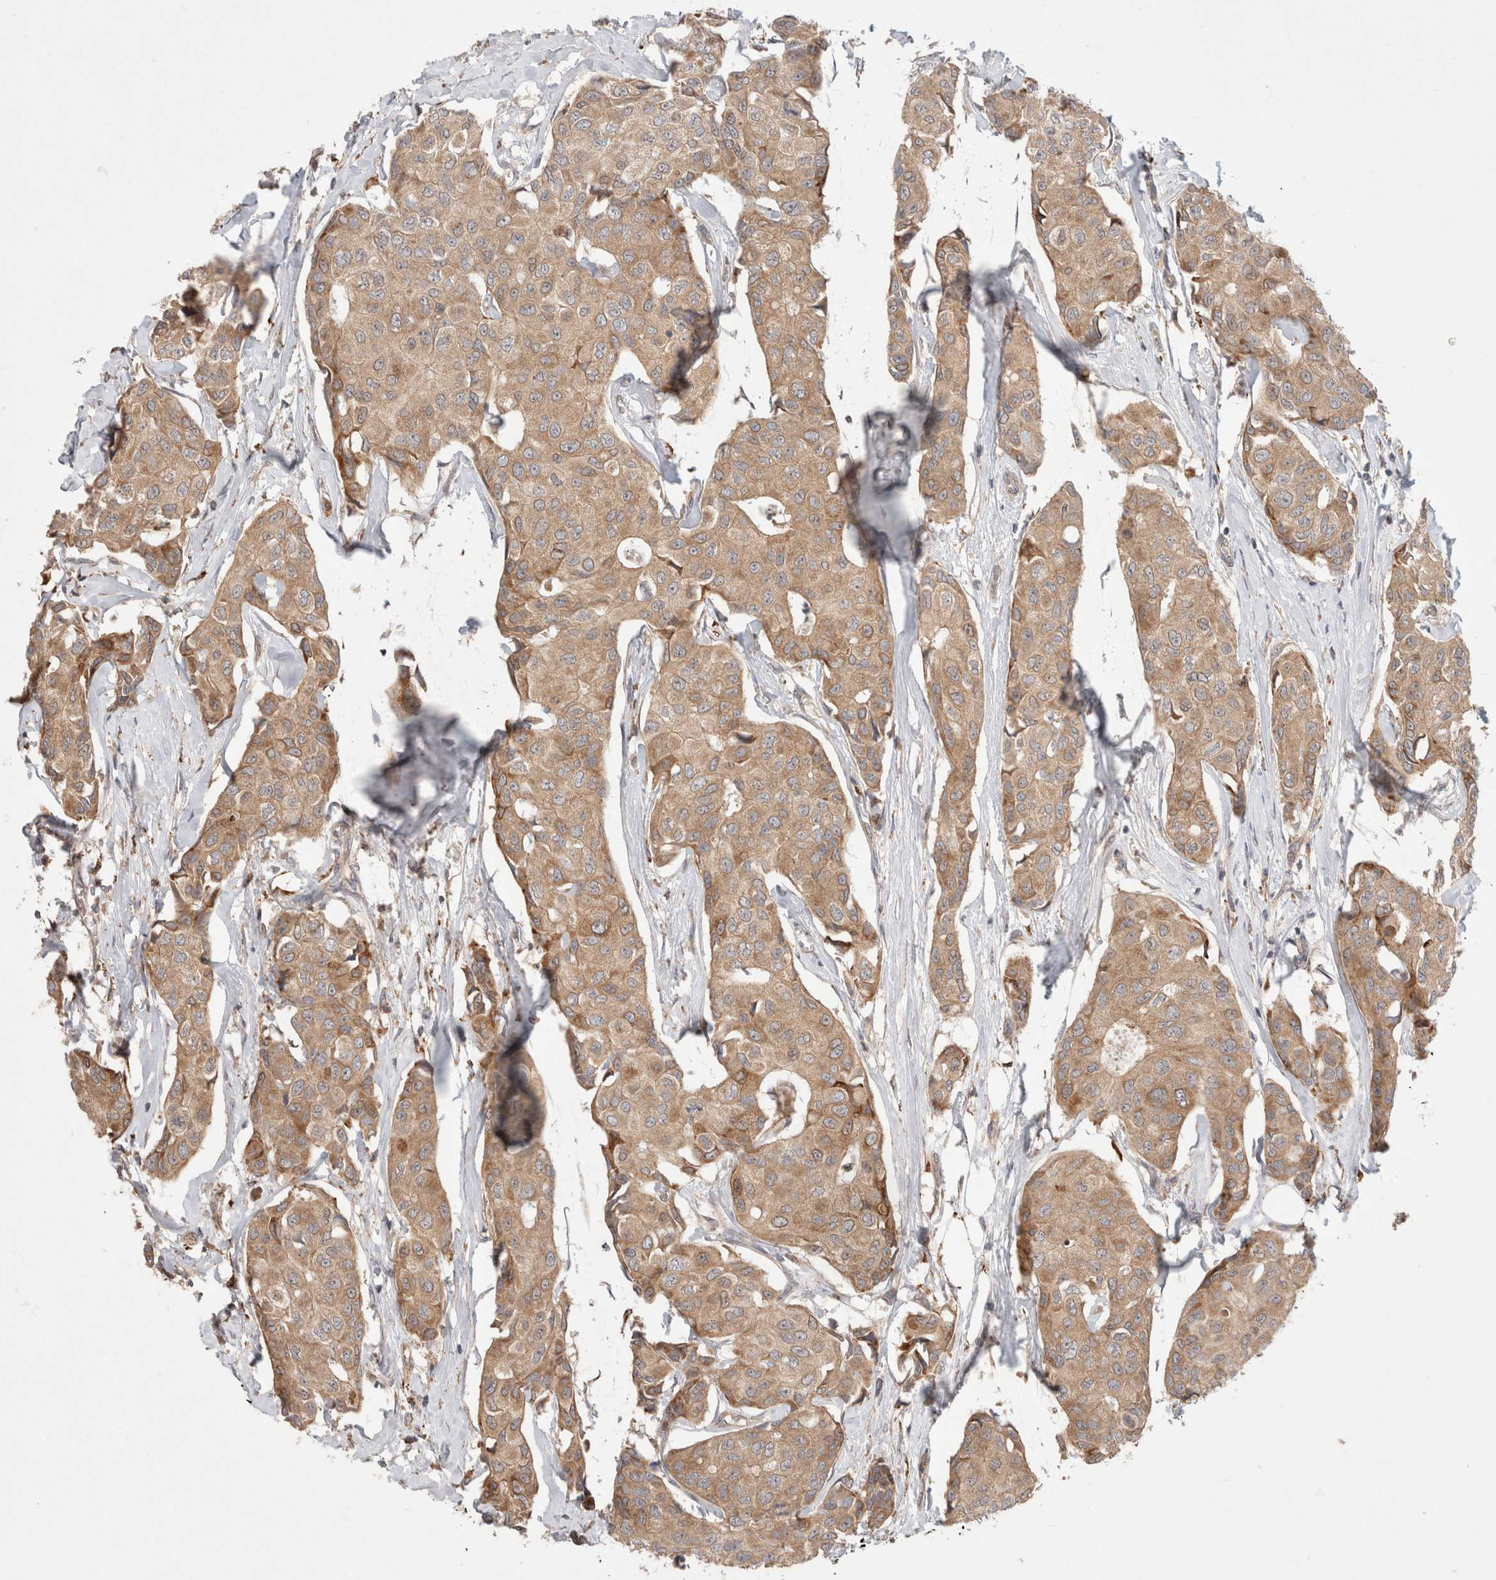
{"staining": {"intensity": "weak", "quantity": ">75%", "location": "cytoplasmic/membranous"}, "tissue": "breast cancer", "cell_type": "Tumor cells", "image_type": "cancer", "snomed": [{"axis": "morphology", "description": "Duct carcinoma"}, {"axis": "topography", "description": "Breast"}], "caption": "Immunohistochemistry (IHC) of breast cancer demonstrates low levels of weak cytoplasmic/membranous expression in approximately >75% of tumor cells.", "gene": "HROB", "patient": {"sex": "female", "age": 80}}